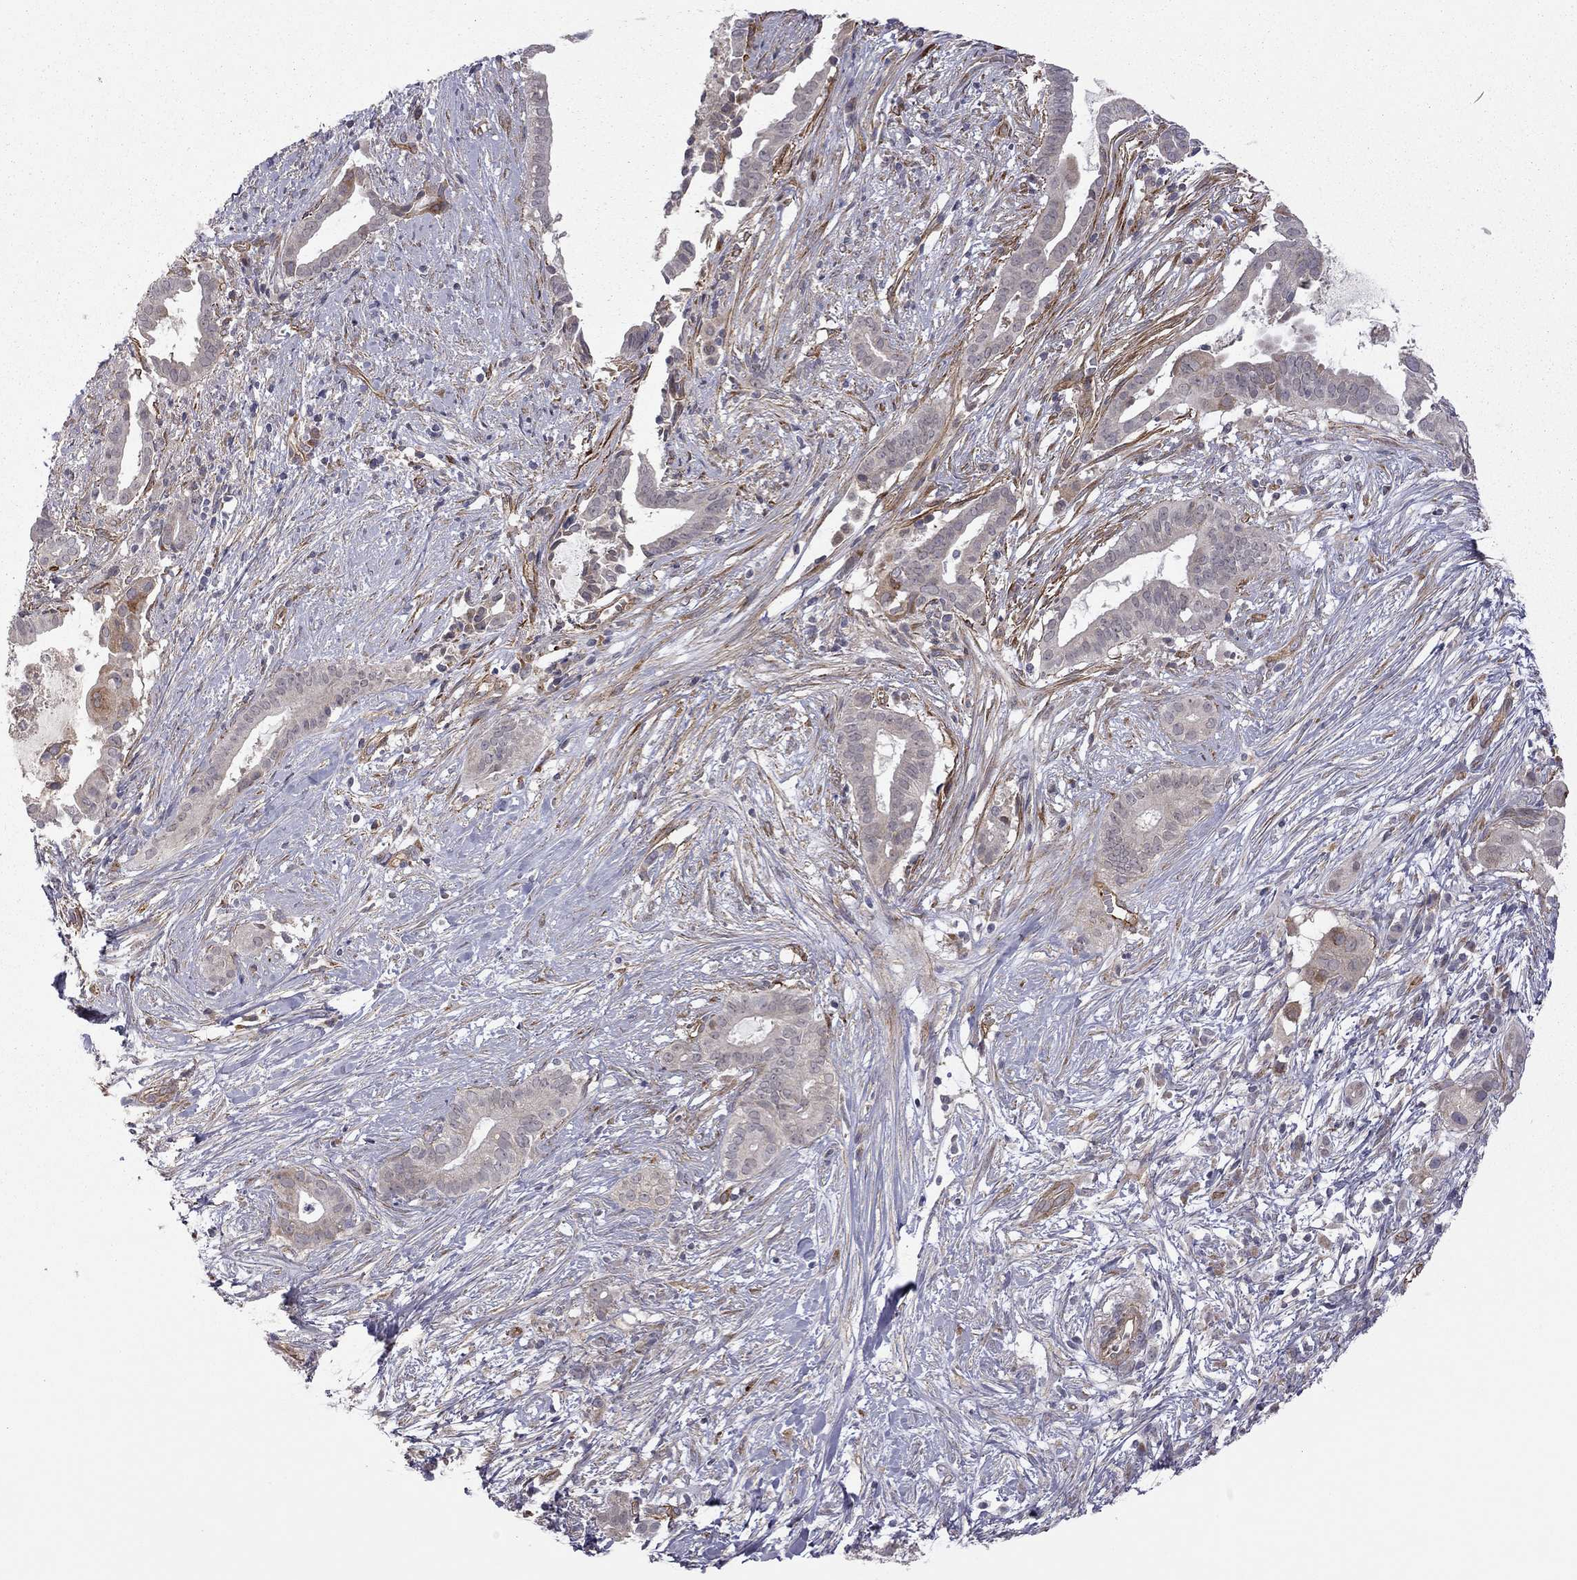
{"staining": {"intensity": "negative", "quantity": "none", "location": "none"}, "tissue": "pancreatic cancer", "cell_type": "Tumor cells", "image_type": "cancer", "snomed": [{"axis": "morphology", "description": "Adenocarcinoma, NOS"}, {"axis": "topography", "description": "Pancreas"}], "caption": "This is an immunohistochemistry micrograph of pancreatic cancer. There is no staining in tumor cells.", "gene": "EXOC3L2", "patient": {"sex": "male", "age": 61}}